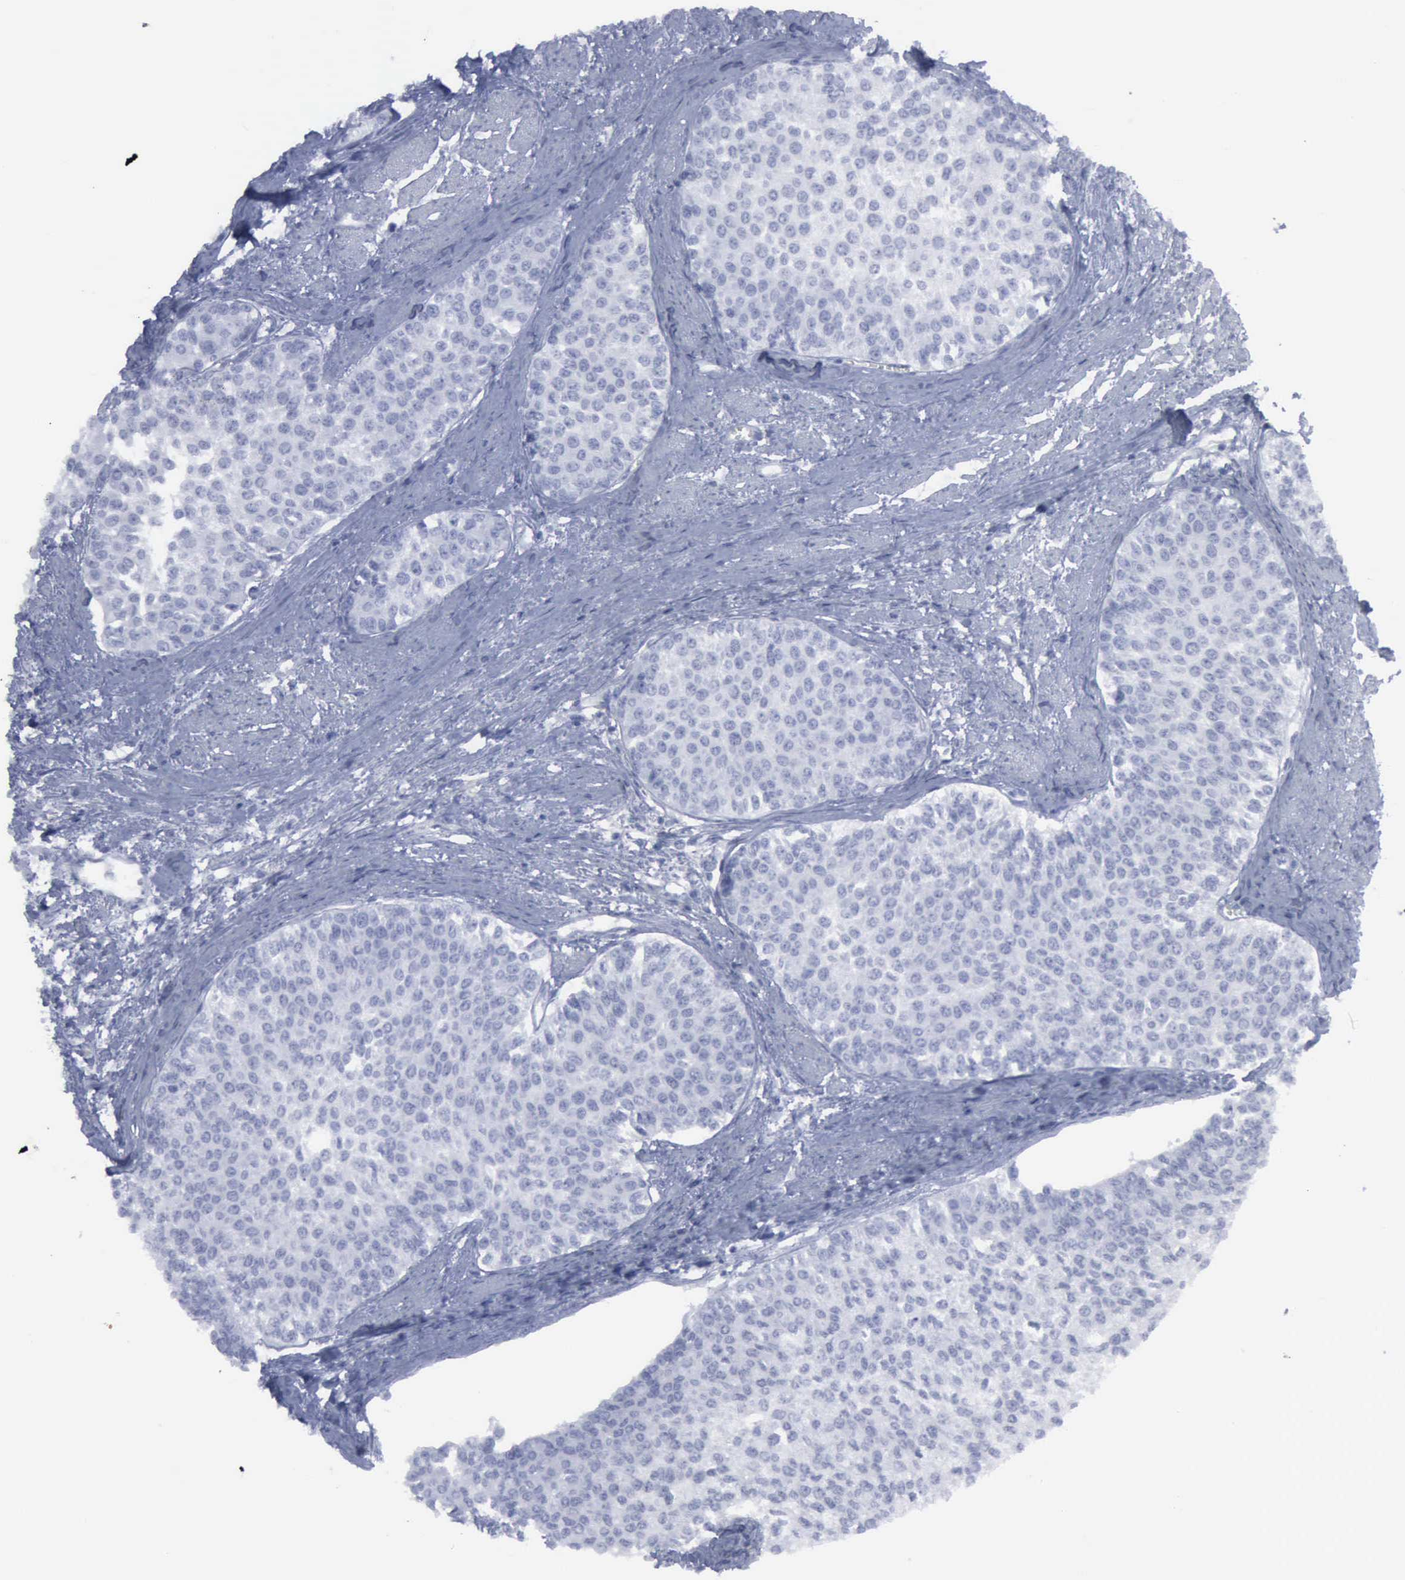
{"staining": {"intensity": "negative", "quantity": "none", "location": "none"}, "tissue": "urothelial cancer", "cell_type": "Tumor cells", "image_type": "cancer", "snomed": [{"axis": "morphology", "description": "Urothelial carcinoma, Low grade"}, {"axis": "topography", "description": "Urinary bladder"}], "caption": "Tumor cells are negative for brown protein staining in urothelial cancer.", "gene": "VCAM1", "patient": {"sex": "female", "age": 73}}